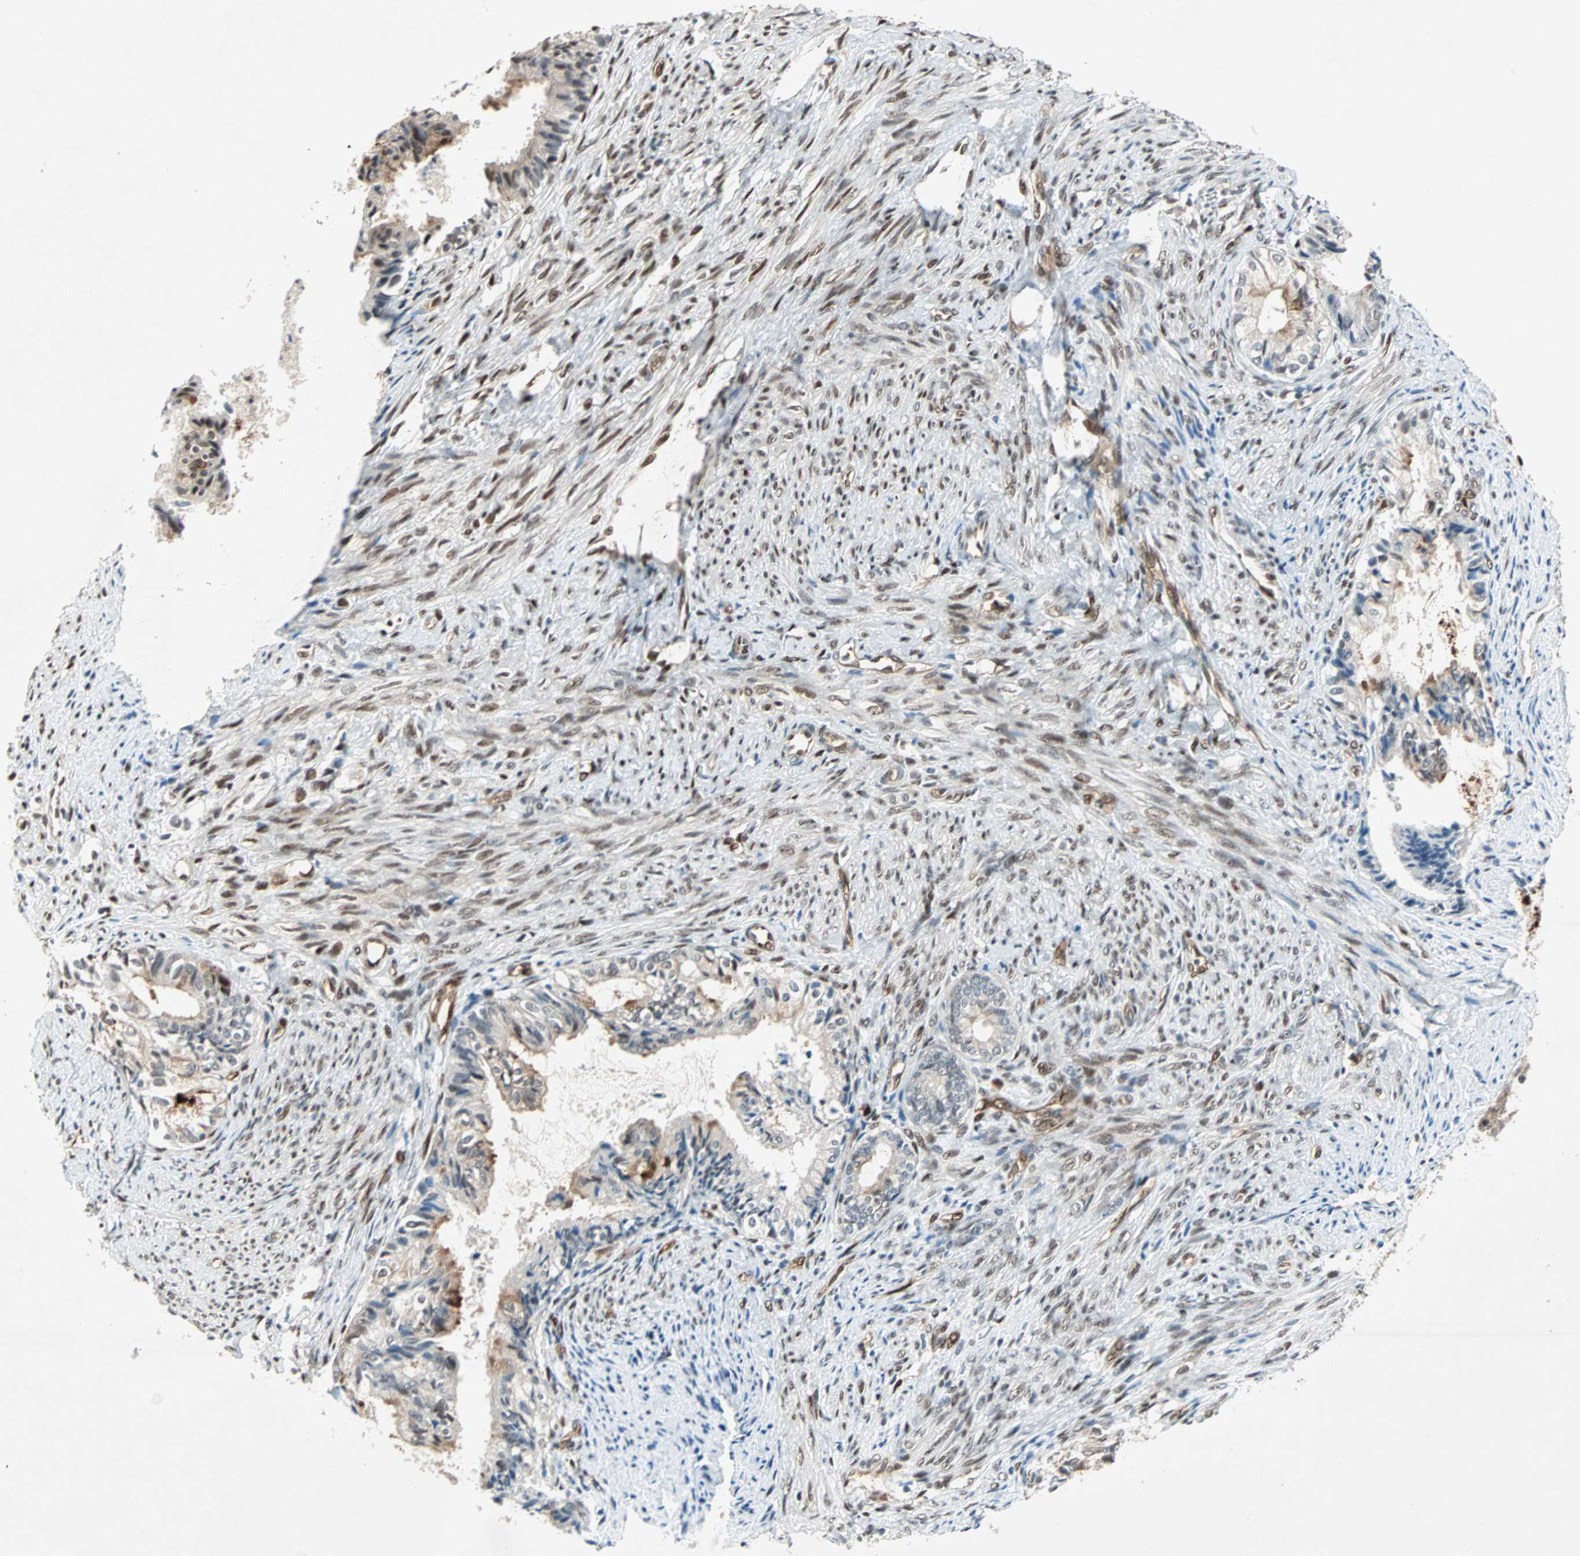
{"staining": {"intensity": "strong", "quantity": ">75%", "location": "cytoplasmic/membranous"}, "tissue": "cervical cancer", "cell_type": "Tumor cells", "image_type": "cancer", "snomed": [{"axis": "morphology", "description": "Normal tissue, NOS"}, {"axis": "morphology", "description": "Adenocarcinoma, NOS"}, {"axis": "topography", "description": "Cervix"}, {"axis": "topography", "description": "Endometrium"}], "caption": "Cervical adenocarcinoma tissue shows strong cytoplasmic/membranous staining in about >75% of tumor cells, visualized by immunohistochemistry. Using DAB (brown) and hematoxylin (blue) stains, captured at high magnification using brightfield microscopy.", "gene": "WWTR1", "patient": {"sex": "female", "age": 86}}